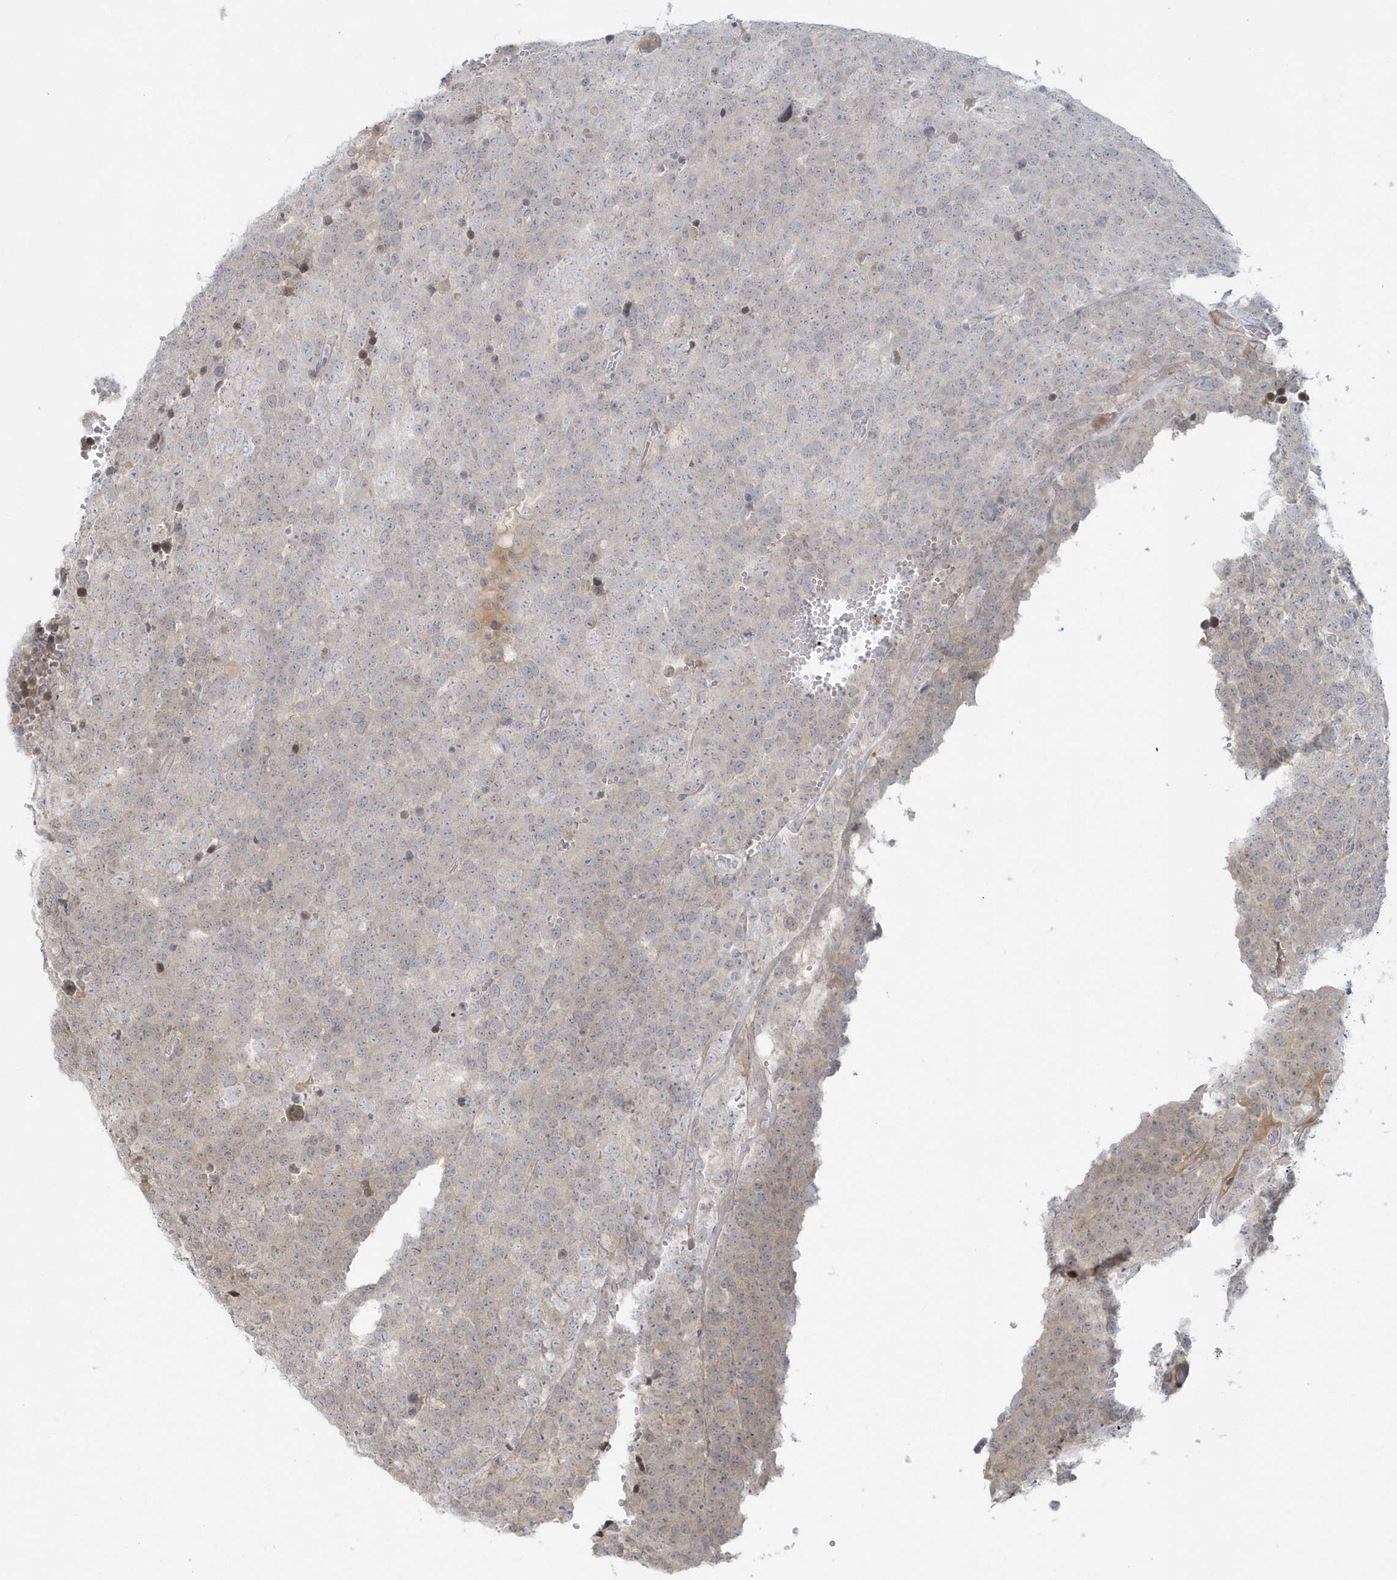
{"staining": {"intensity": "negative", "quantity": "none", "location": "none"}, "tissue": "testis cancer", "cell_type": "Tumor cells", "image_type": "cancer", "snomed": [{"axis": "morphology", "description": "Seminoma, NOS"}, {"axis": "topography", "description": "Testis"}], "caption": "Protein analysis of testis seminoma displays no significant expression in tumor cells.", "gene": "BLTP3A", "patient": {"sex": "male", "age": 71}}